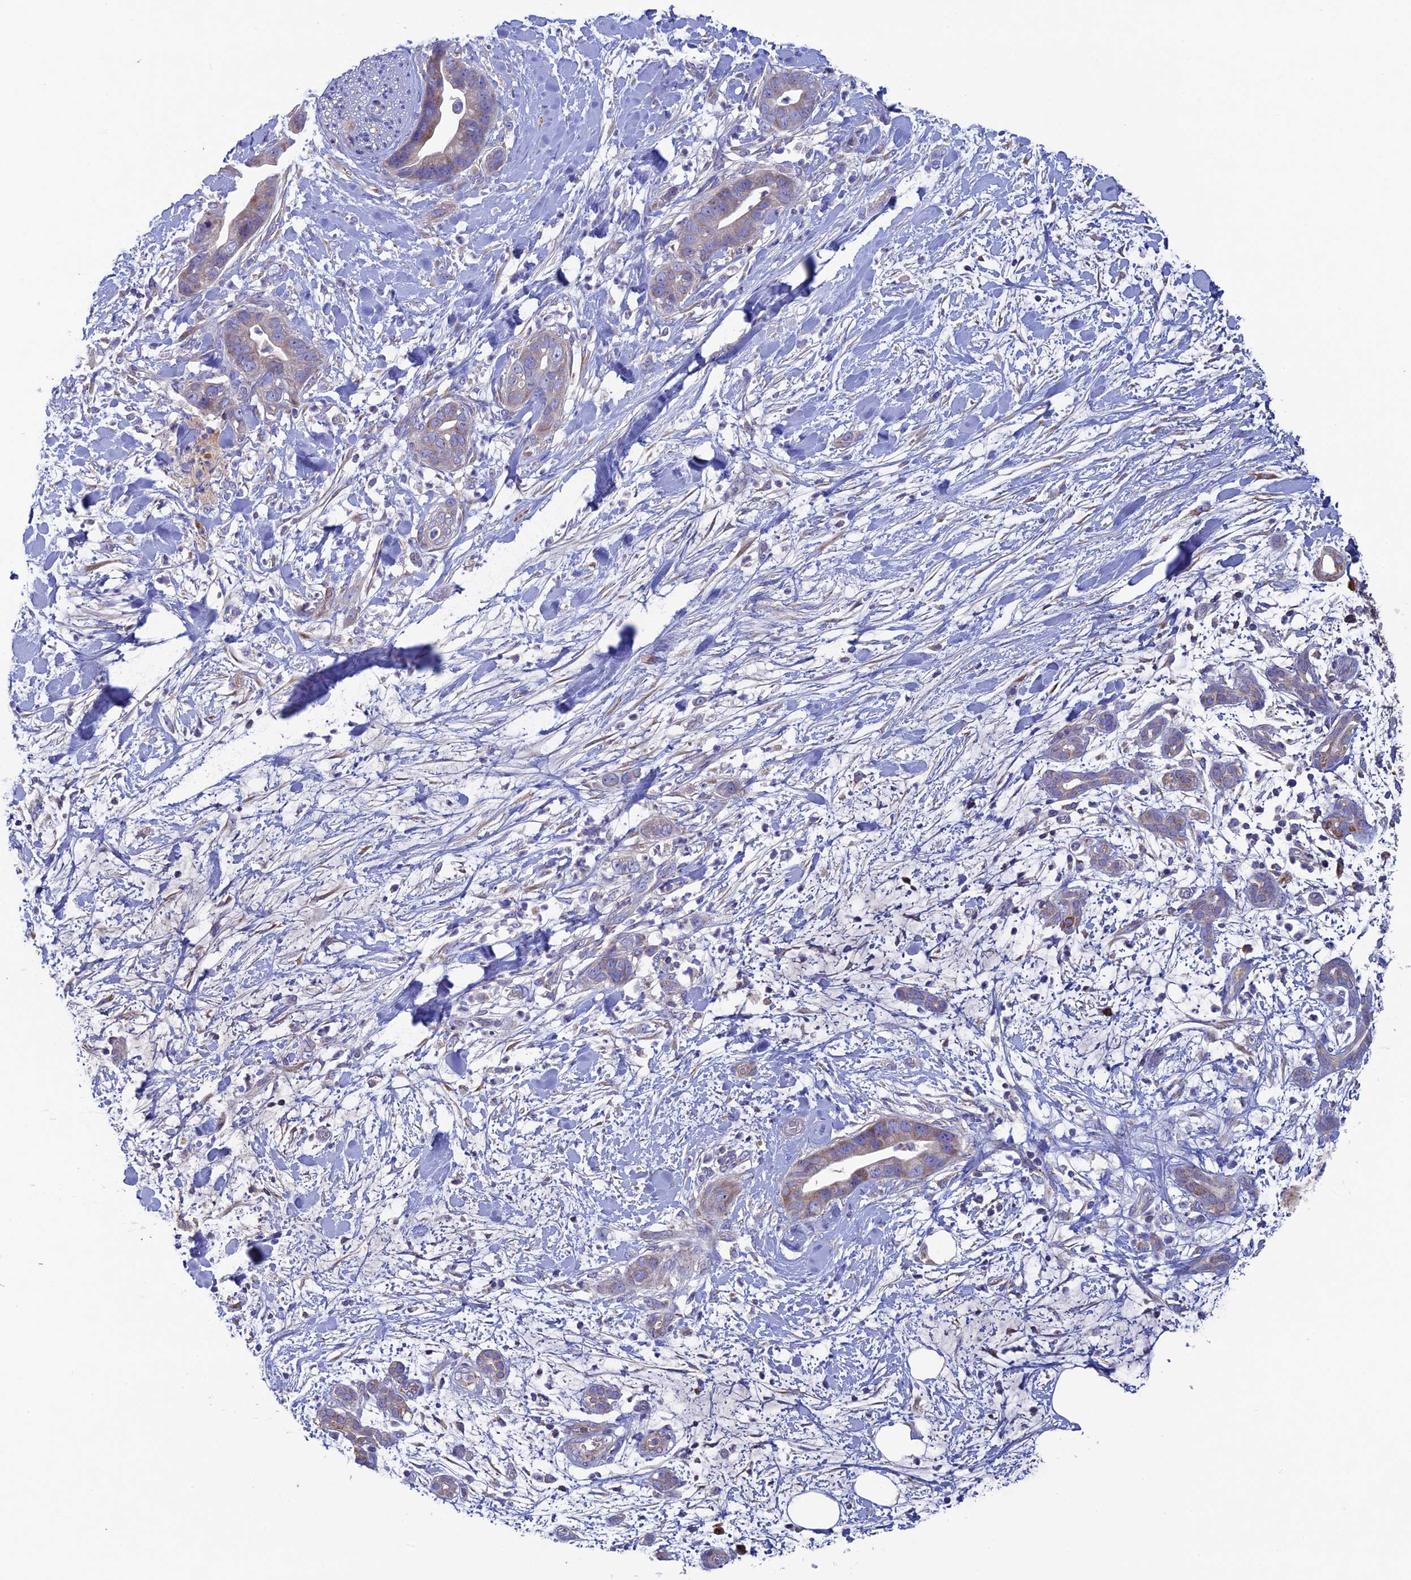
{"staining": {"intensity": "weak", "quantity": ">75%", "location": "cytoplasmic/membranous"}, "tissue": "pancreatic cancer", "cell_type": "Tumor cells", "image_type": "cancer", "snomed": [{"axis": "morphology", "description": "Adenocarcinoma, NOS"}, {"axis": "topography", "description": "Pancreas"}], "caption": "Protein analysis of pancreatic cancer tissue displays weak cytoplasmic/membranous positivity in about >75% of tumor cells.", "gene": "SLC15A5", "patient": {"sex": "female", "age": 78}}